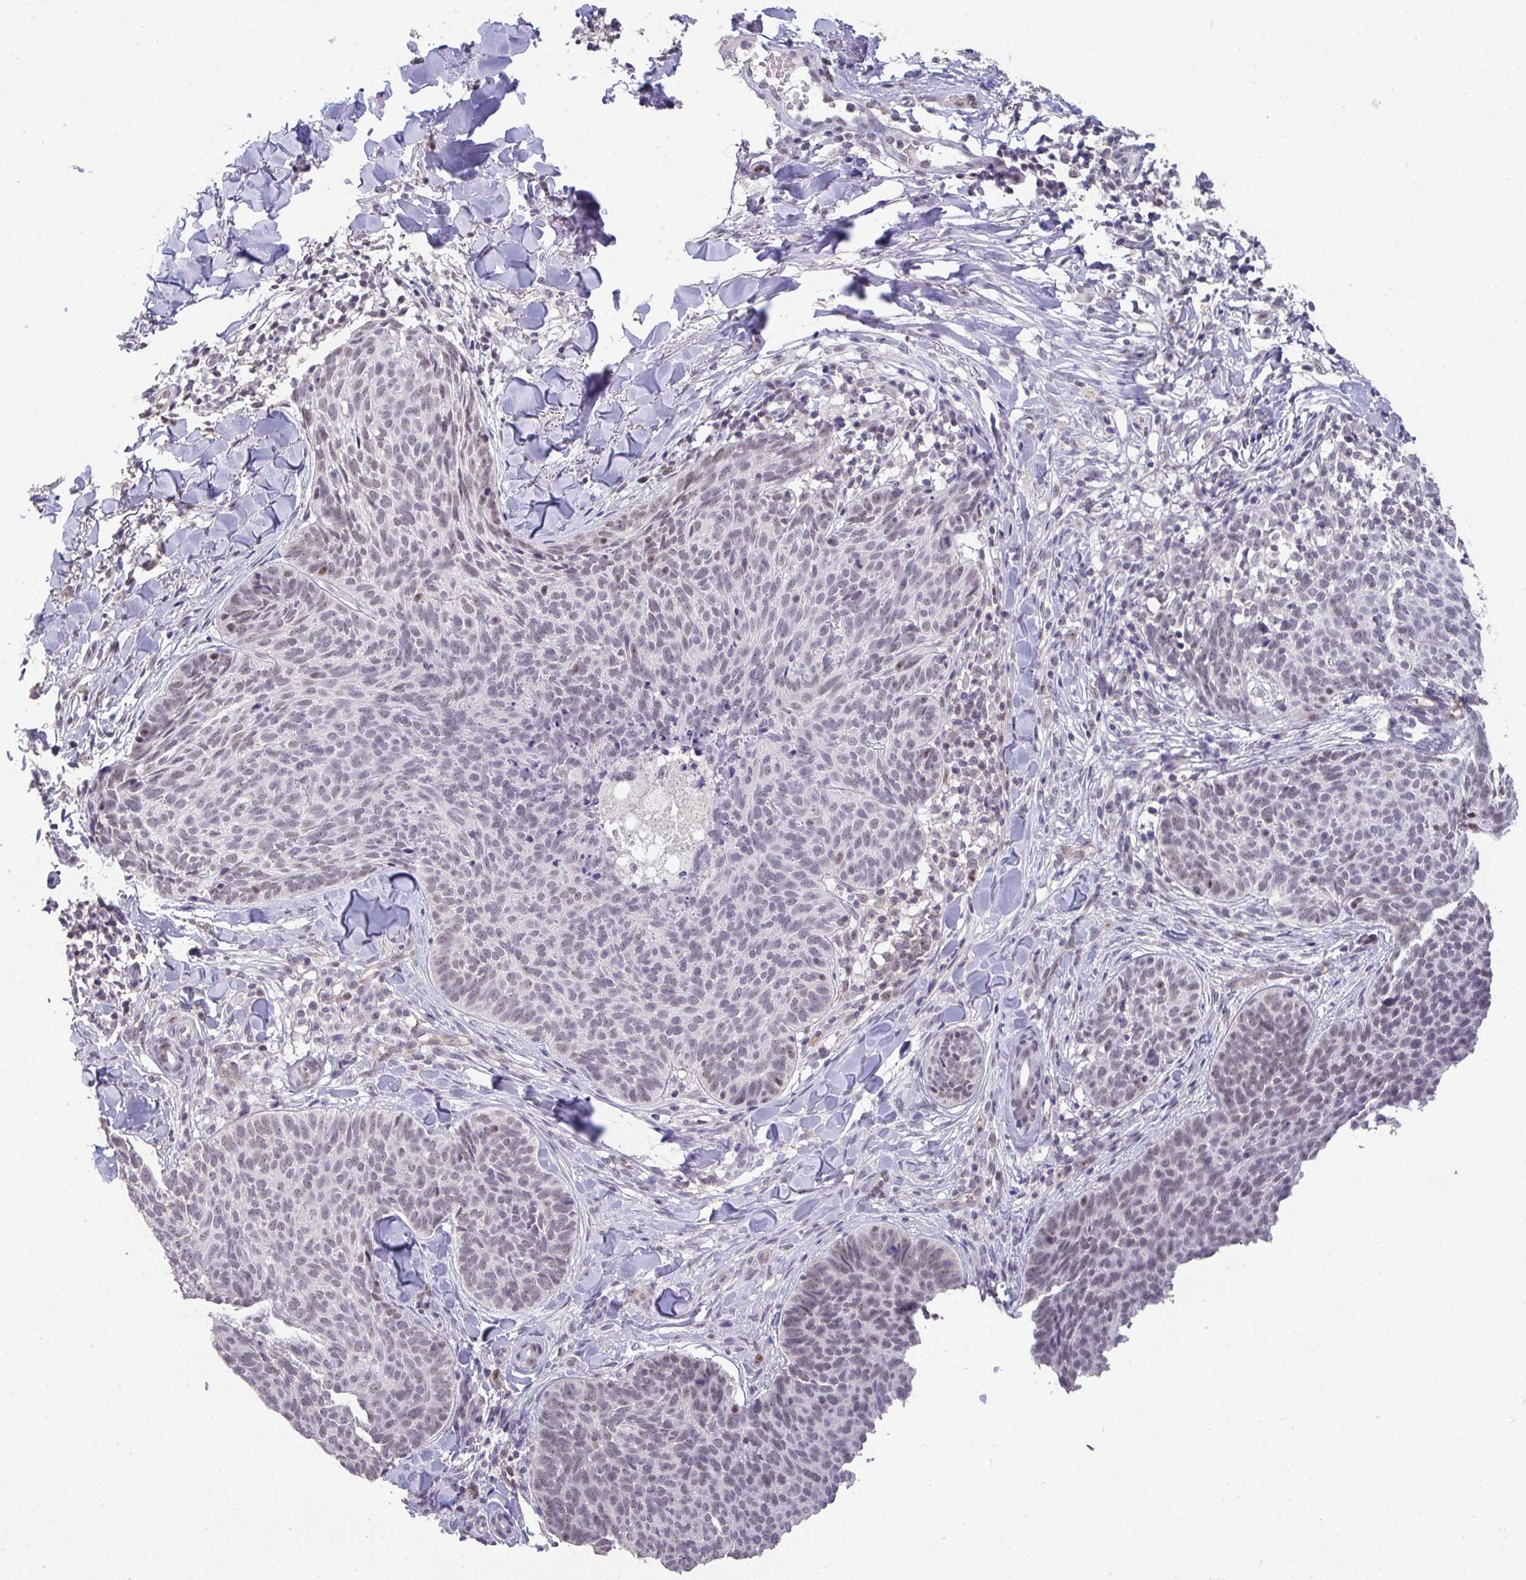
{"staining": {"intensity": "weak", "quantity": "<25%", "location": "nuclear"}, "tissue": "skin cancer", "cell_type": "Tumor cells", "image_type": "cancer", "snomed": [{"axis": "morphology", "description": "Basal cell carcinoma"}, {"axis": "topography", "description": "Skin"}, {"axis": "topography", "description": "Skin of face"}], "caption": "The micrograph exhibits no significant staining in tumor cells of skin cancer.", "gene": "SENP3", "patient": {"sex": "male", "age": 56}}